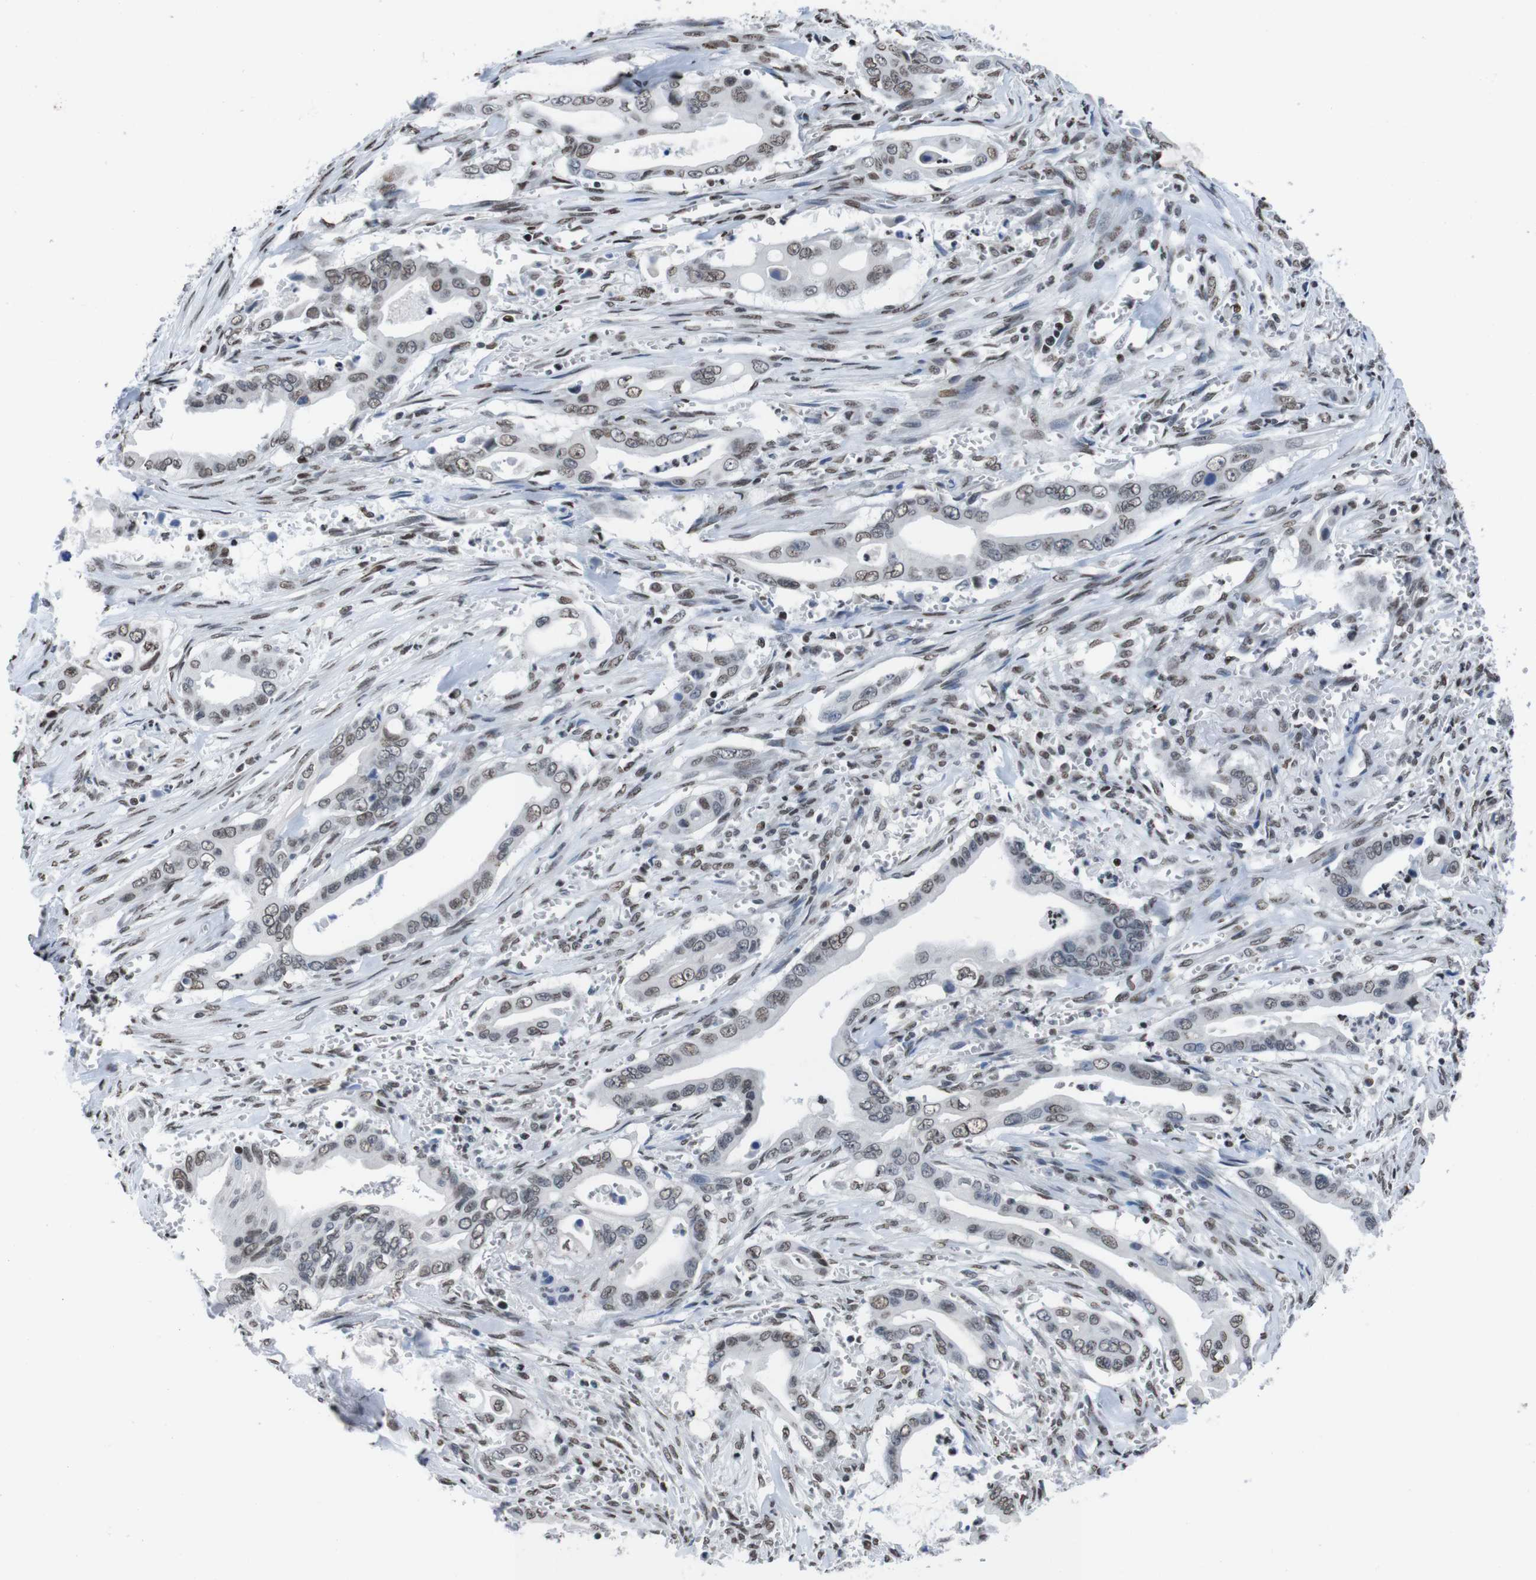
{"staining": {"intensity": "weak", "quantity": ">75%", "location": "nuclear"}, "tissue": "pancreatic cancer", "cell_type": "Tumor cells", "image_type": "cancer", "snomed": [{"axis": "morphology", "description": "Adenocarcinoma, NOS"}, {"axis": "topography", "description": "Pancreas"}], "caption": "An immunohistochemistry histopathology image of neoplastic tissue is shown. Protein staining in brown shows weak nuclear positivity in pancreatic adenocarcinoma within tumor cells. (IHC, brightfield microscopy, high magnification).", "gene": "PIP4P2", "patient": {"sex": "male", "age": 59}}